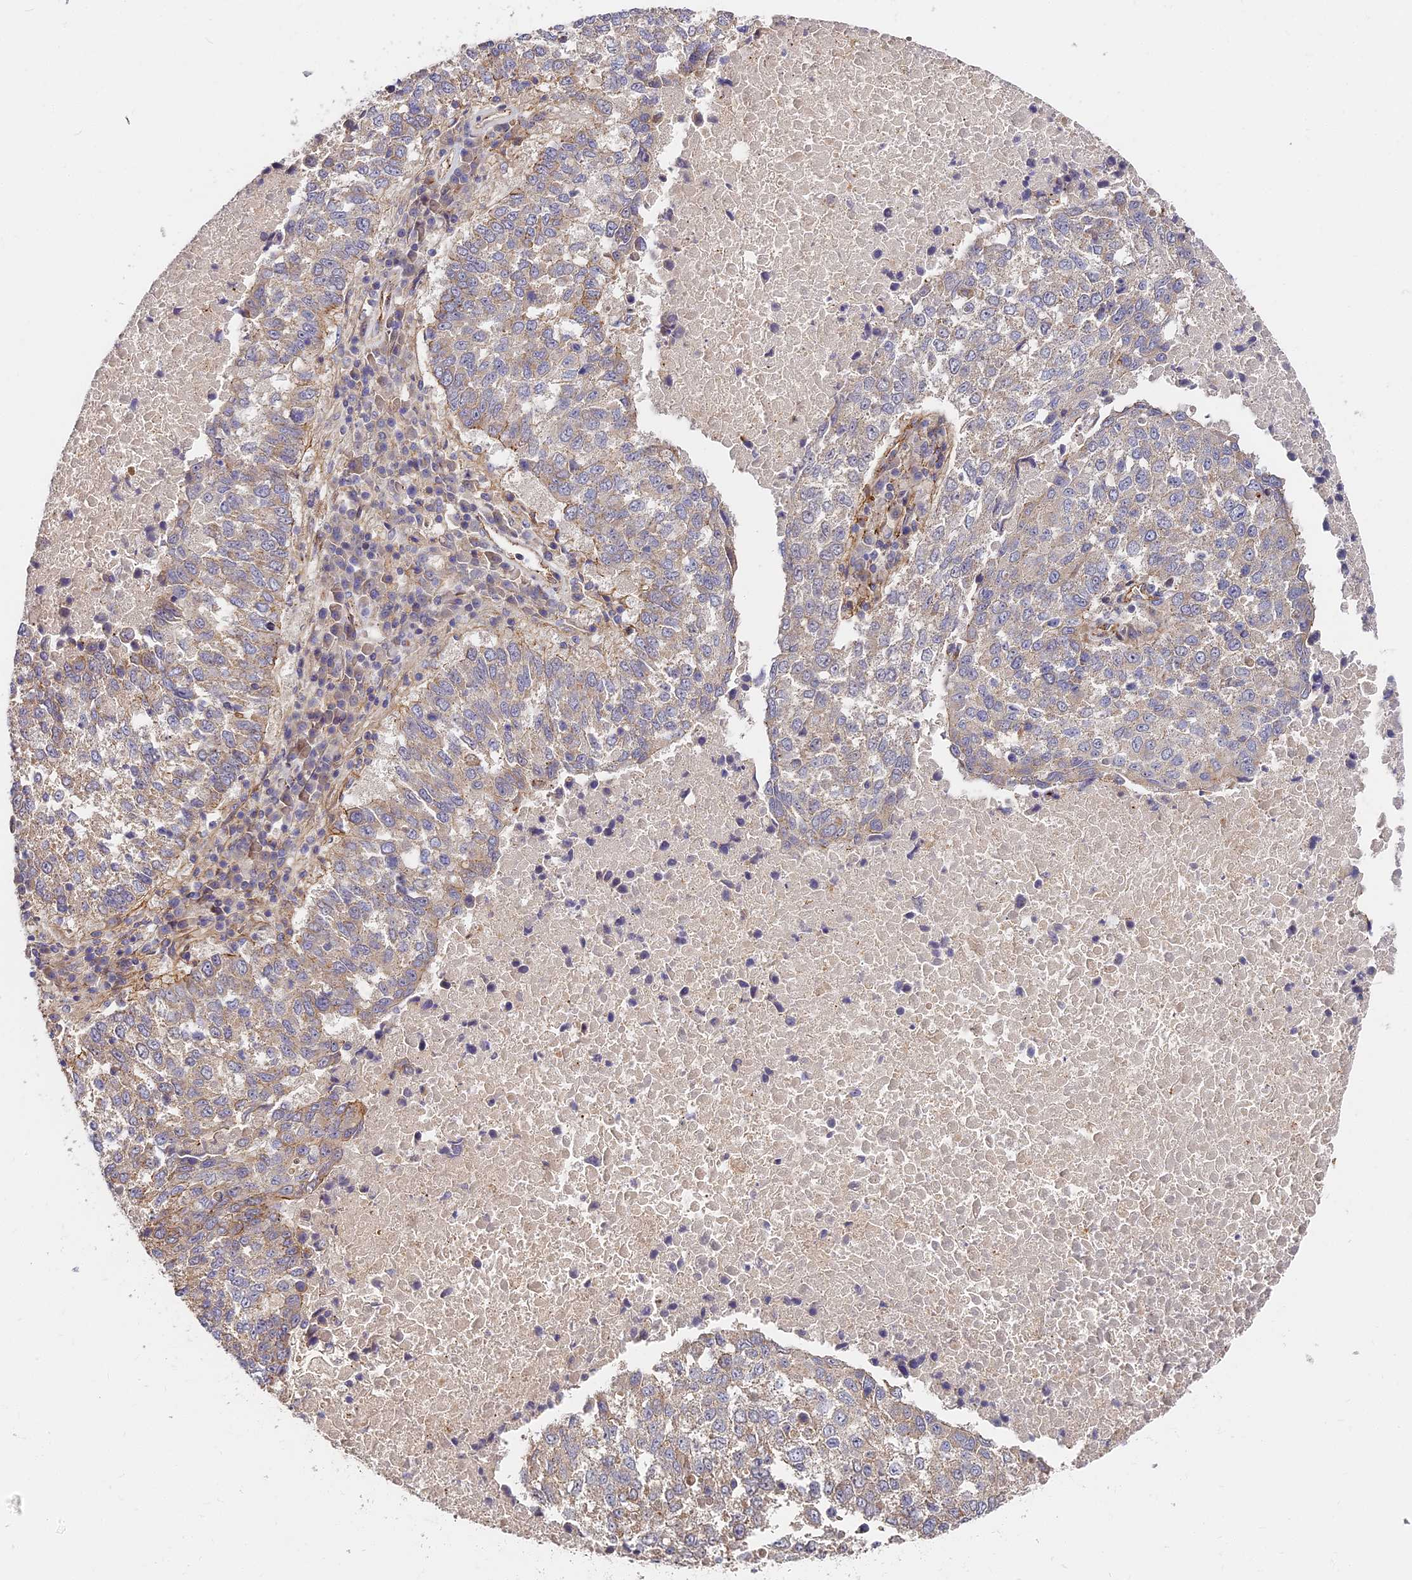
{"staining": {"intensity": "weak", "quantity": "<25%", "location": "cytoplasmic/membranous"}, "tissue": "lung cancer", "cell_type": "Tumor cells", "image_type": "cancer", "snomed": [{"axis": "morphology", "description": "Squamous cell carcinoma, NOS"}, {"axis": "topography", "description": "Lung"}], "caption": "An image of human lung cancer is negative for staining in tumor cells.", "gene": "MISP3", "patient": {"sex": "male", "age": 73}}